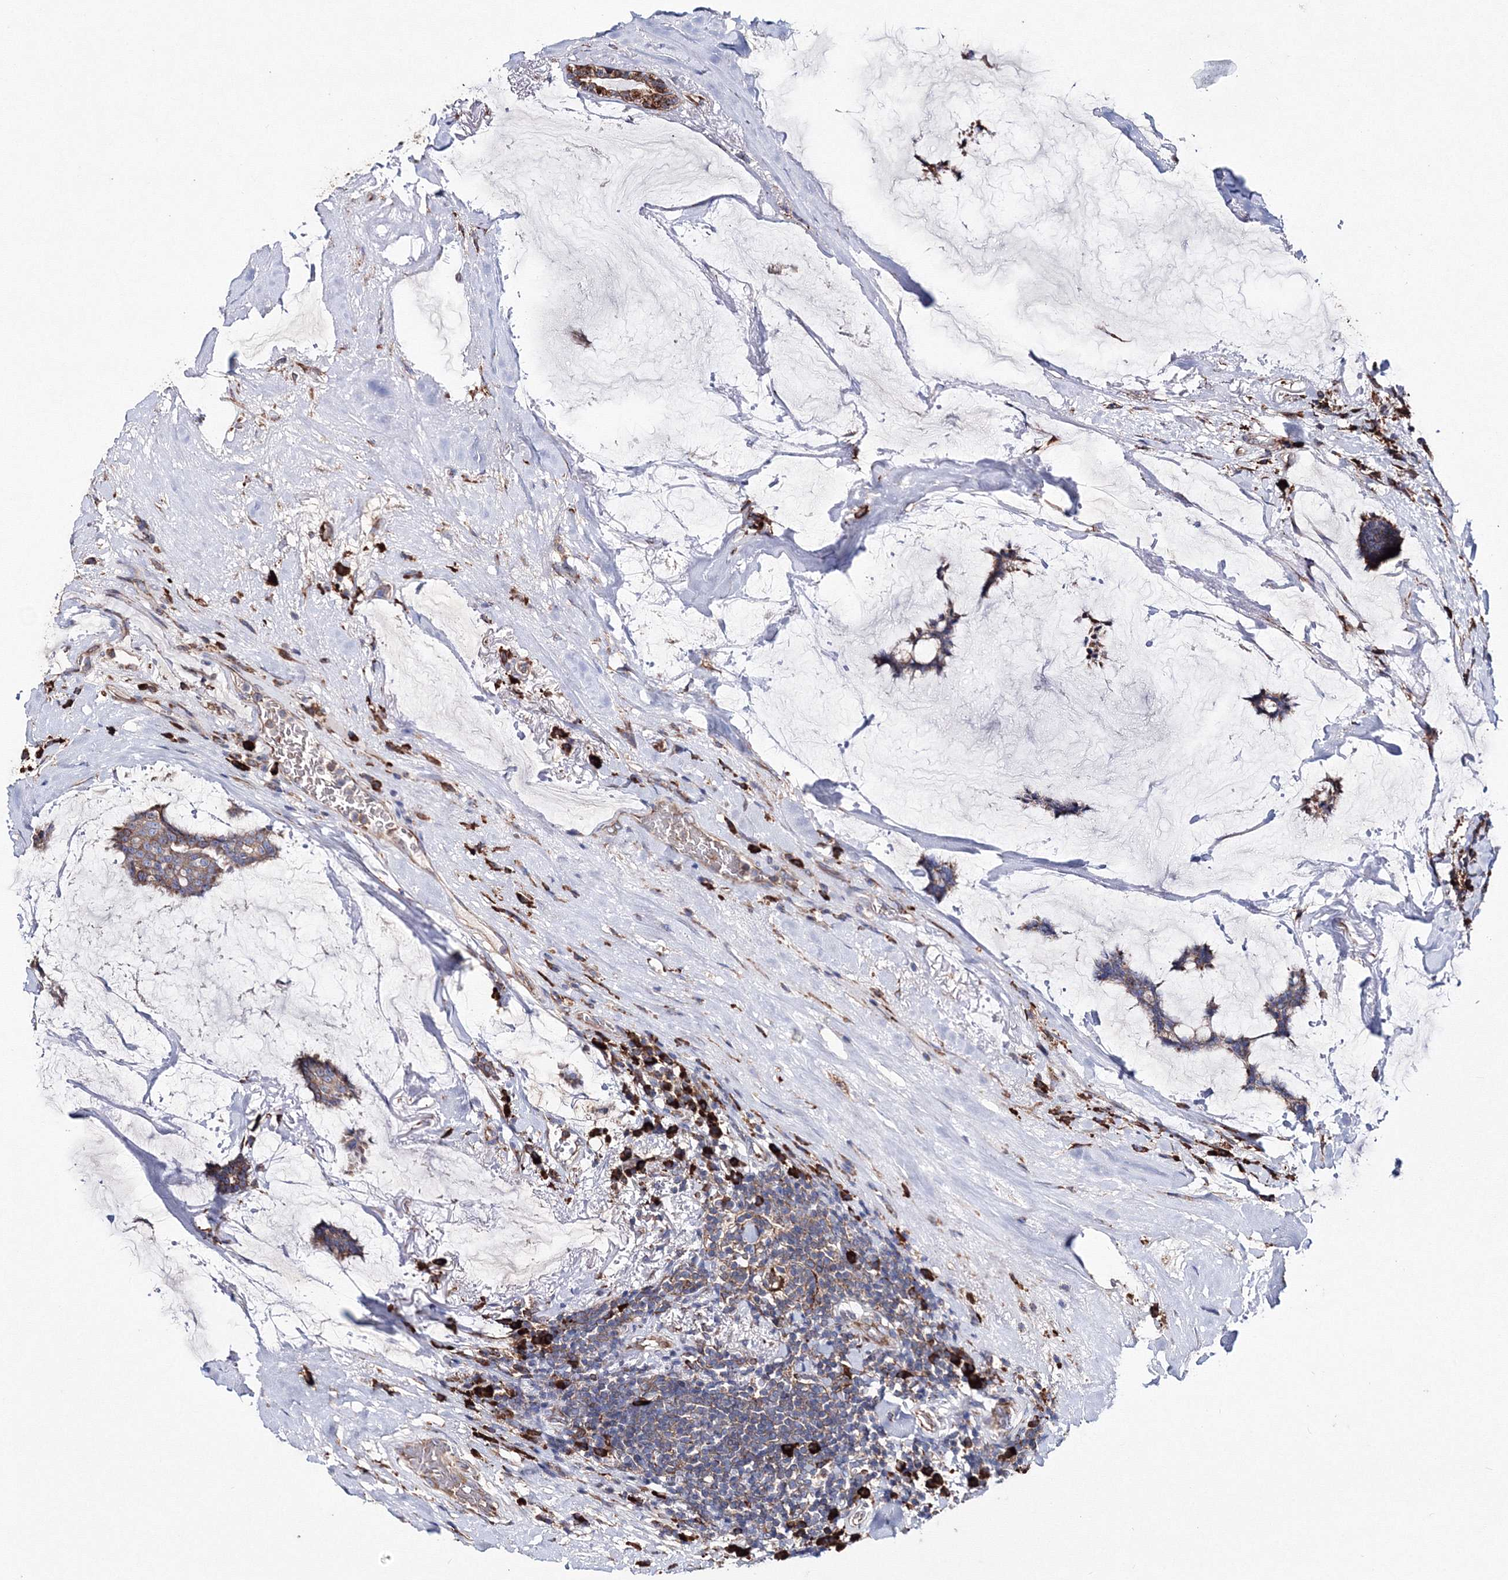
{"staining": {"intensity": "moderate", "quantity": ">75%", "location": "cytoplasmic/membranous"}, "tissue": "breast cancer", "cell_type": "Tumor cells", "image_type": "cancer", "snomed": [{"axis": "morphology", "description": "Duct carcinoma"}, {"axis": "topography", "description": "Breast"}], "caption": "Immunohistochemical staining of human breast intraductal carcinoma demonstrates medium levels of moderate cytoplasmic/membranous protein positivity in approximately >75% of tumor cells.", "gene": "VPS8", "patient": {"sex": "female", "age": 93}}